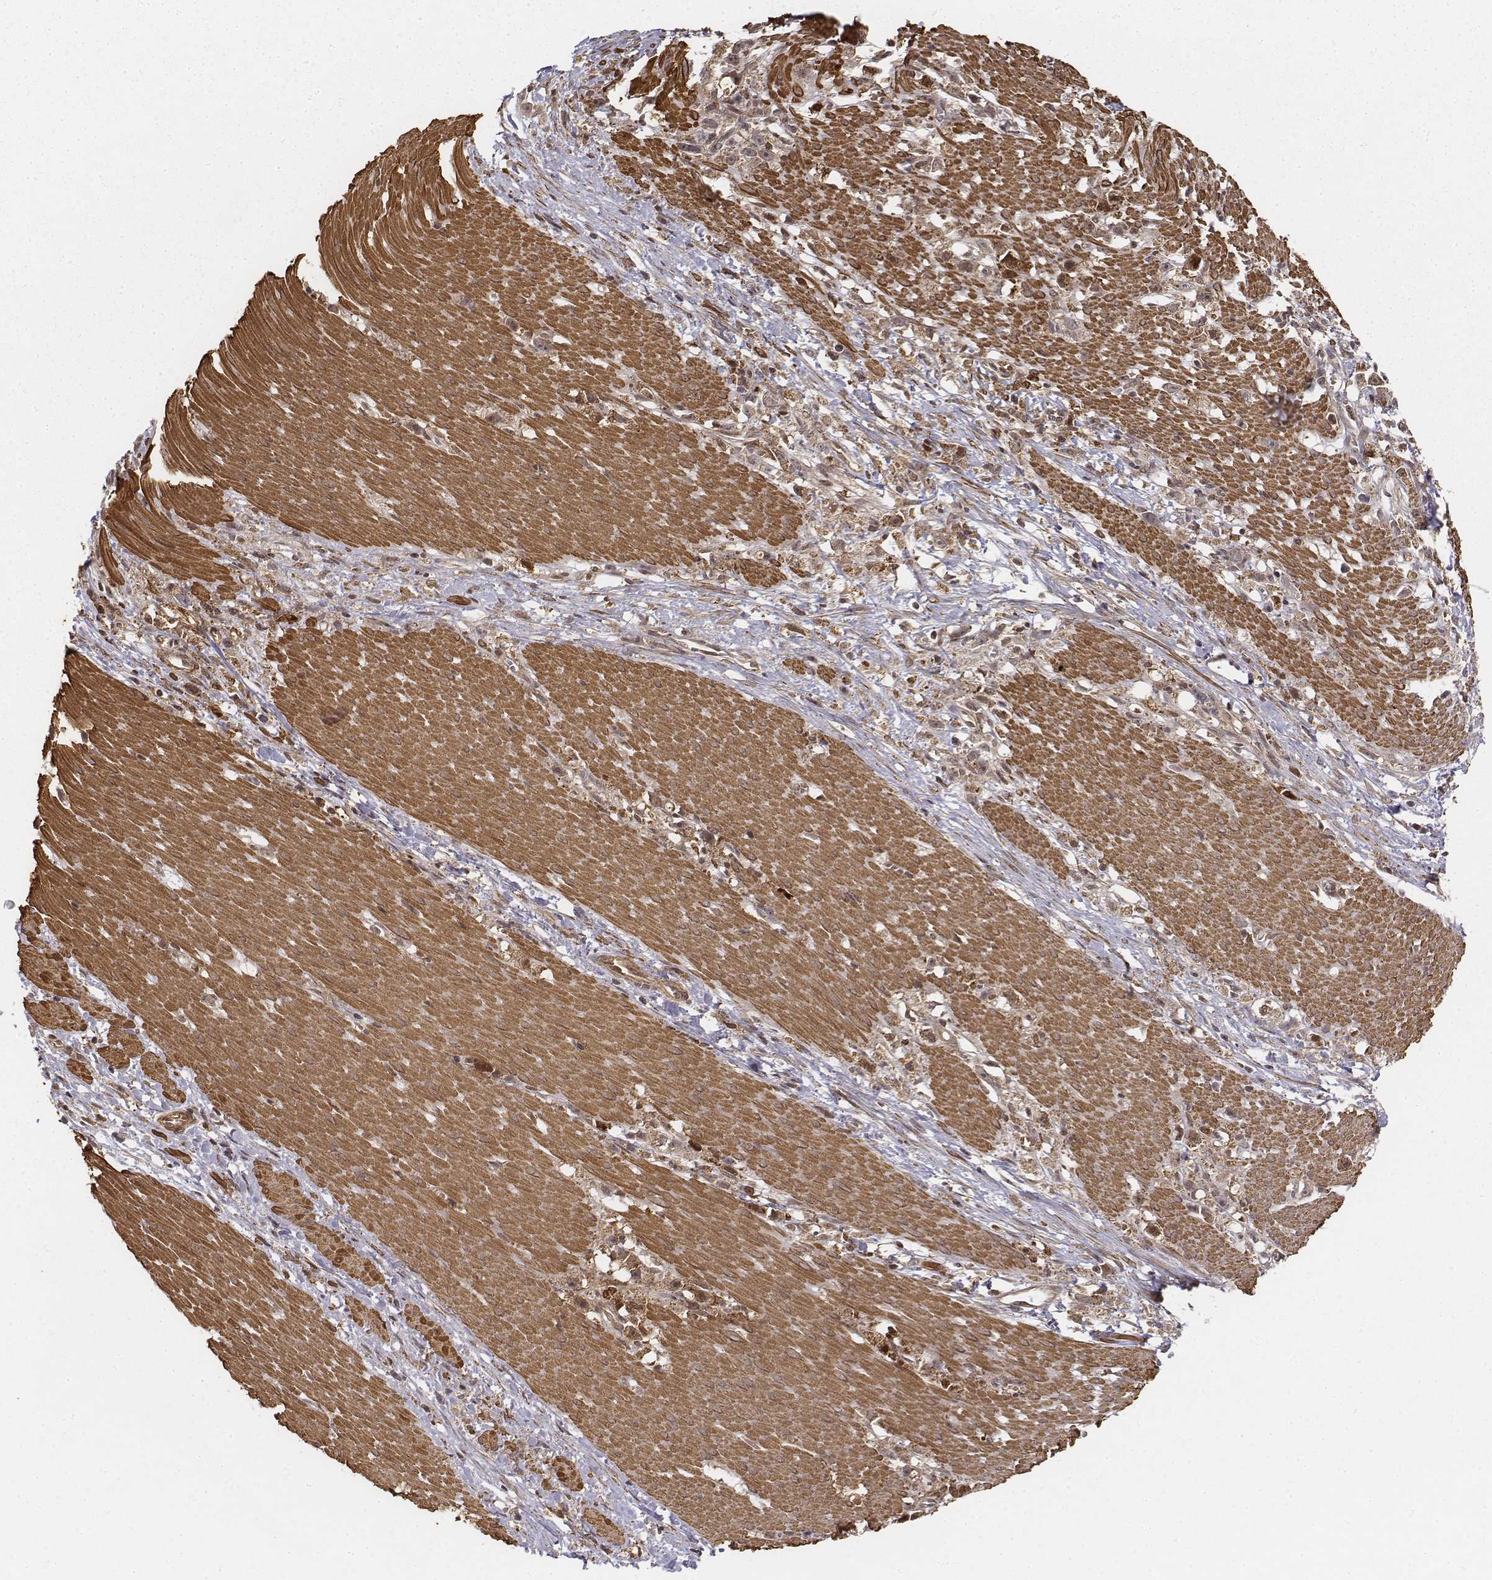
{"staining": {"intensity": "weak", "quantity": ">75%", "location": "cytoplasmic/membranous,nuclear"}, "tissue": "stomach cancer", "cell_type": "Tumor cells", "image_type": "cancer", "snomed": [{"axis": "morphology", "description": "Adenocarcinoma, NOS"}, {"axis": "topography", "description": "Stomach"}], "caption": "The photomicrograph reveals staining of adenocarcinoma (stomach), revealing weak cytoplasmic/membranous and nuclear protein staining (brown color) within tumor cells.", "gene": "ZFYVE19", "patient": {"sex": "female", "age": 59}}